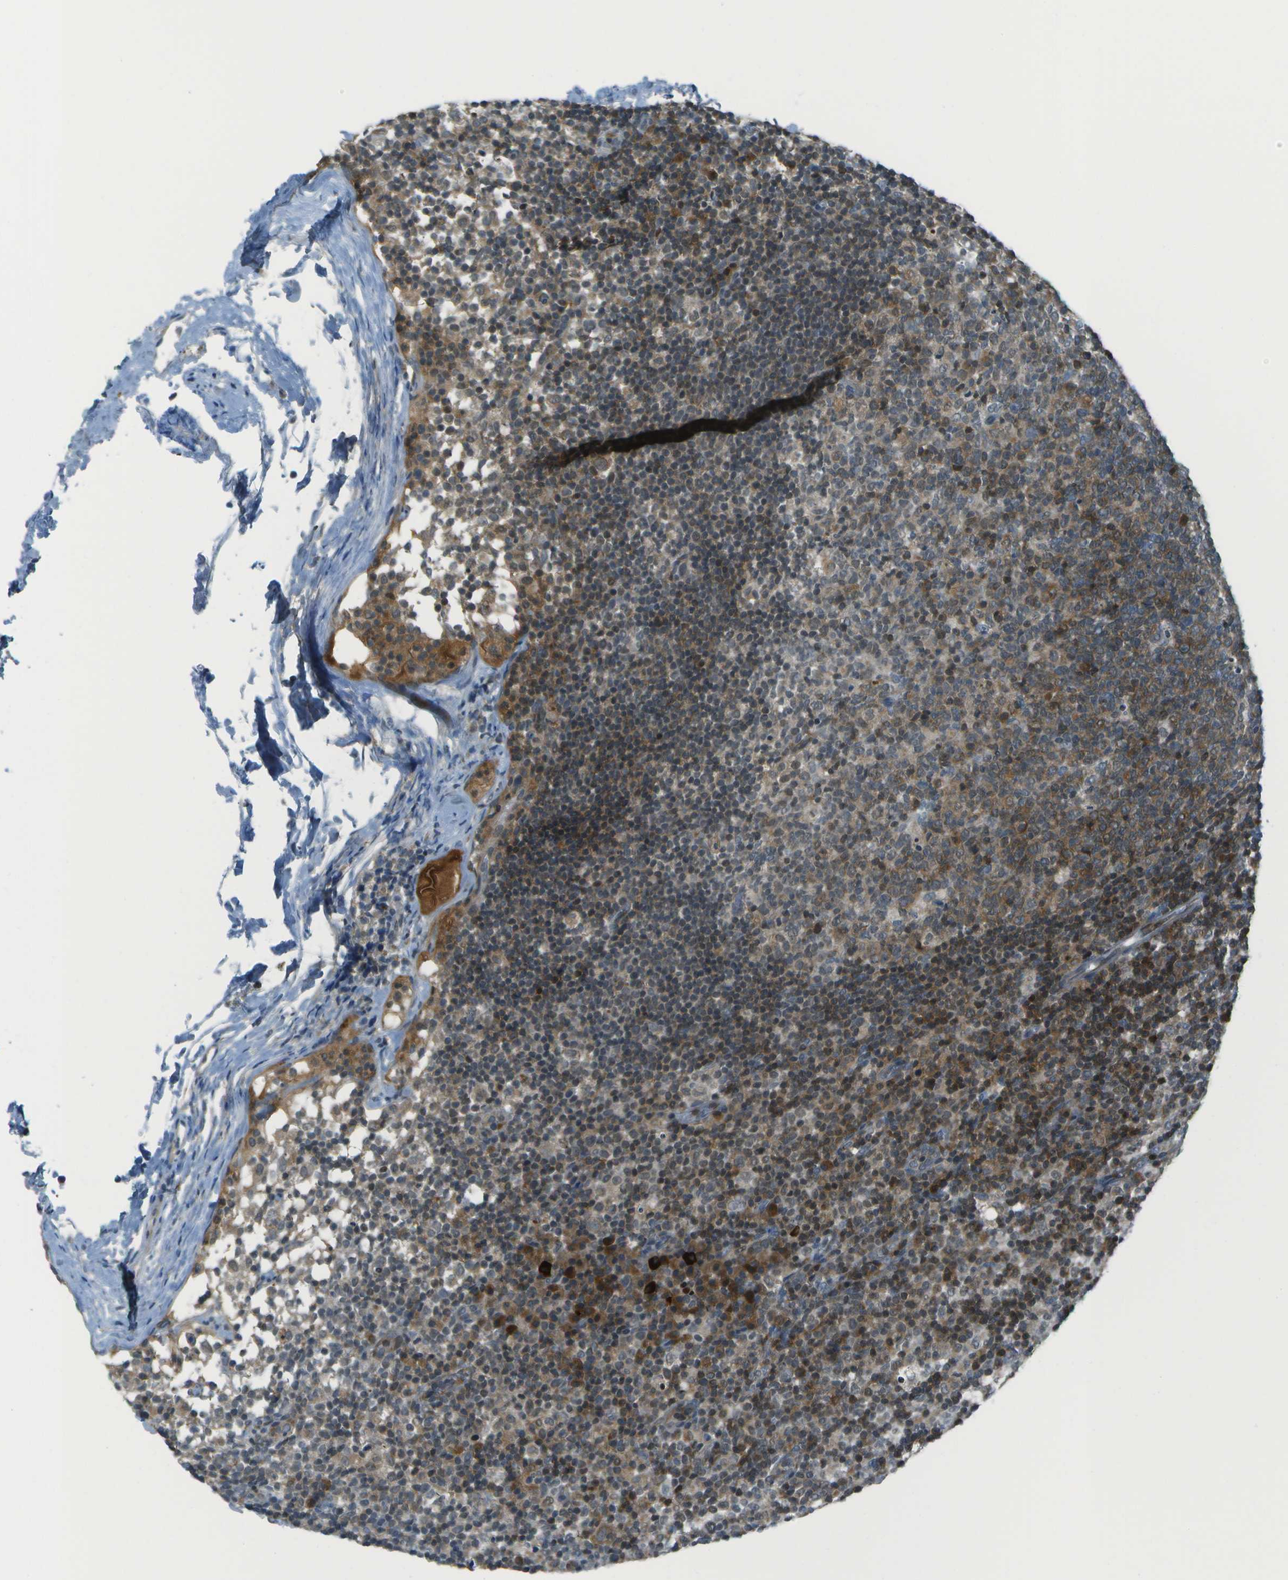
{"staining": {"intensity": "moderate", "quantity": "25%-75%", "location": "cytoplasmic/membranous"}, "tissue": "lymph node", "cell_type": "Germinal center cells", "image_type": "normal", "snomed": [{"axis": "morphology", "description": "Normal tissue, NOS"}, {"axis": "morphology", "description": "Inflammation, NOS"}, {"axis": "topography", "description": "Lymph node"}], "caption": "Immunohistochemistry micrograph of benign lymph node stained for a protein (brown), which demonstrates medium levels of moderate cytoplasmic/membranous staining in approximately 25%-75% of germinal center cells.", "gene": "TMEM19", "patient": {"sex": "male", "age": 55}}